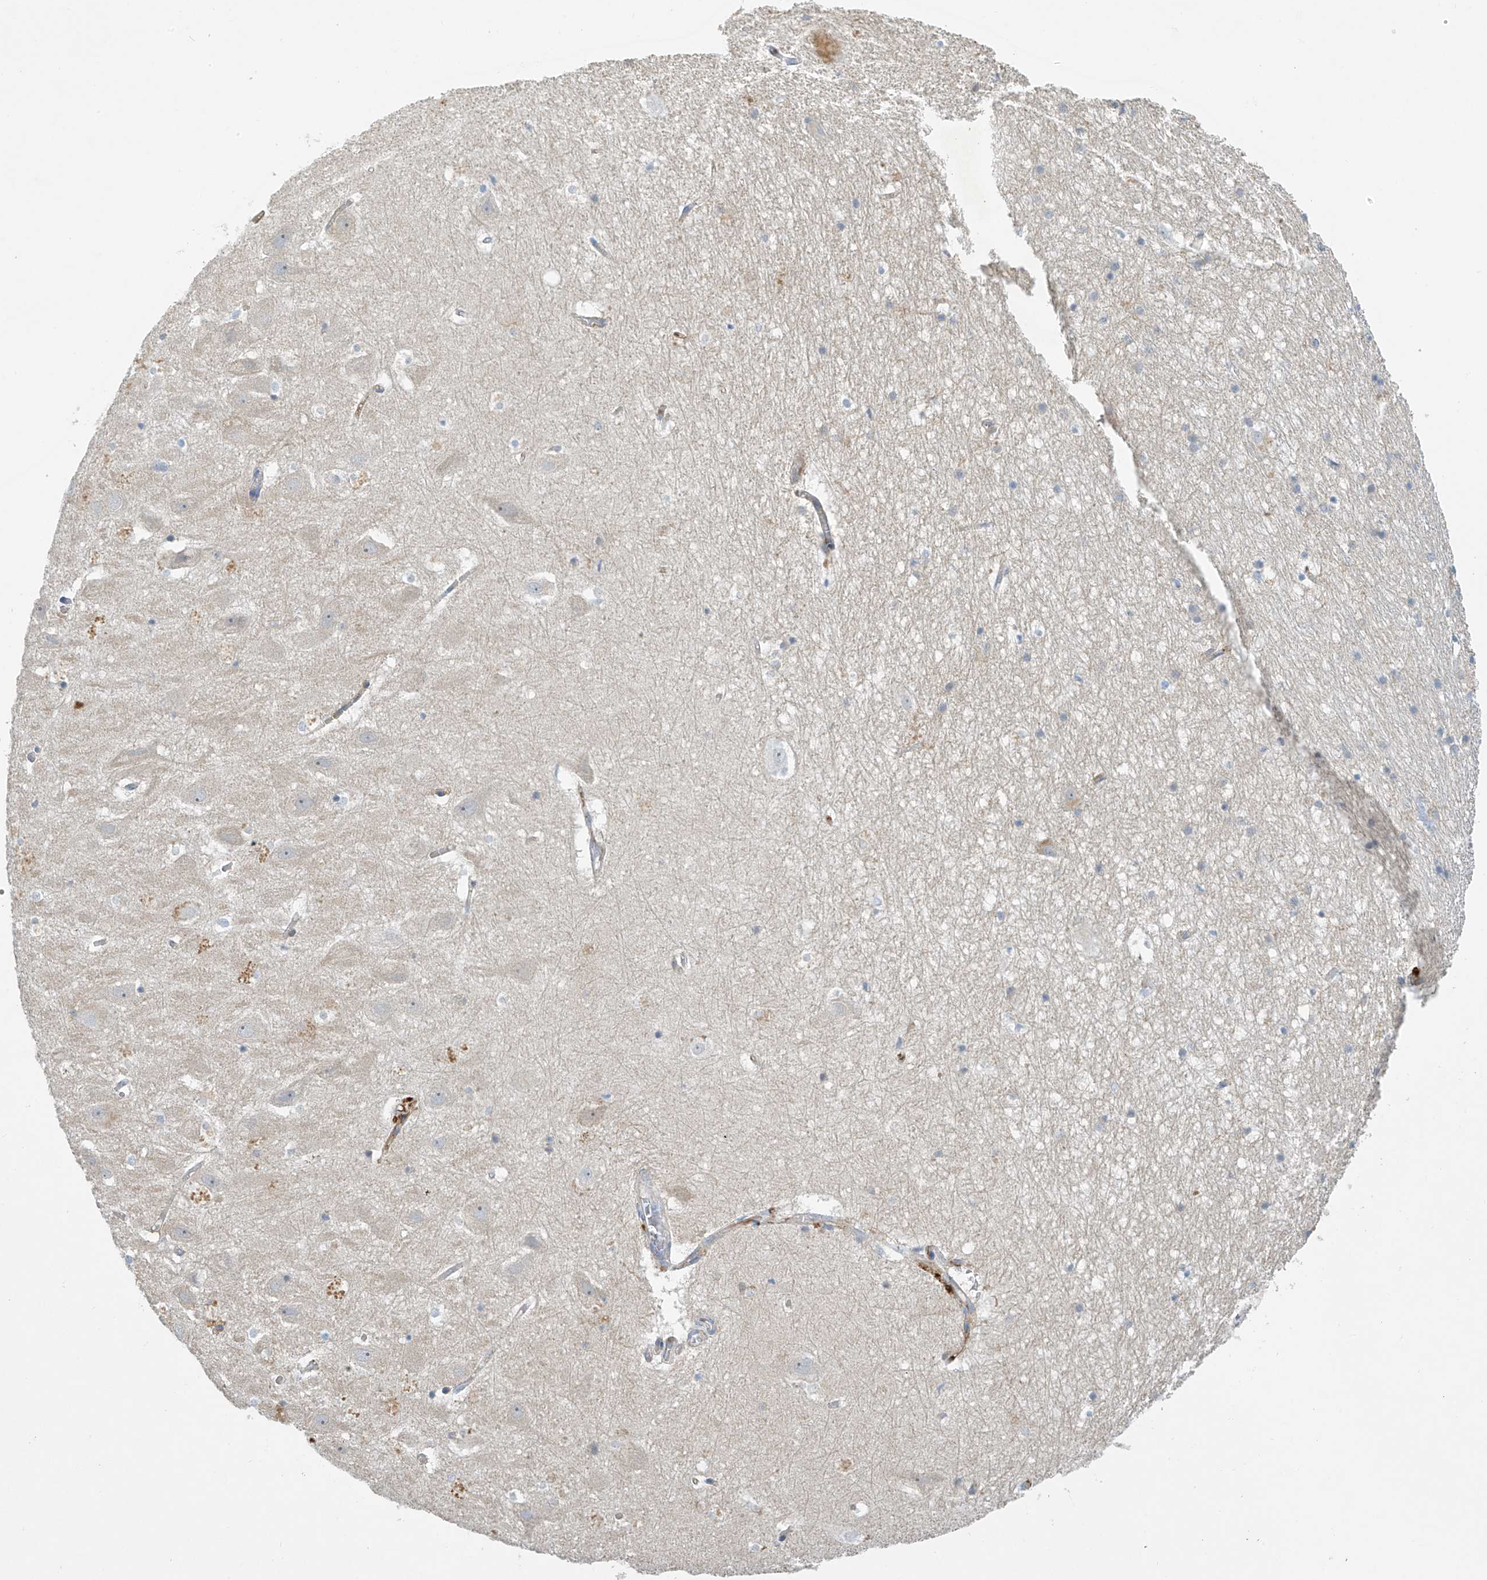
{"staining": {"intensity": "negative", "quantity": "none", "location": "none"}, "tissue": "hippocampus", "cell_type": "Glial cells", "image_type": "normal", "snomed": [{"axis": "morphology", "description": "Normal tissue, NOS"}, {"axis": "topography", "description": "Hippocampus"}], "caption": "Normal hippocampus was stained to show a protein in brown. There is no significant staining in glial cells. Nuclei are stained in blue.", "gene": "PRSS12", "patient": {"sex": "female", "age": 52}}